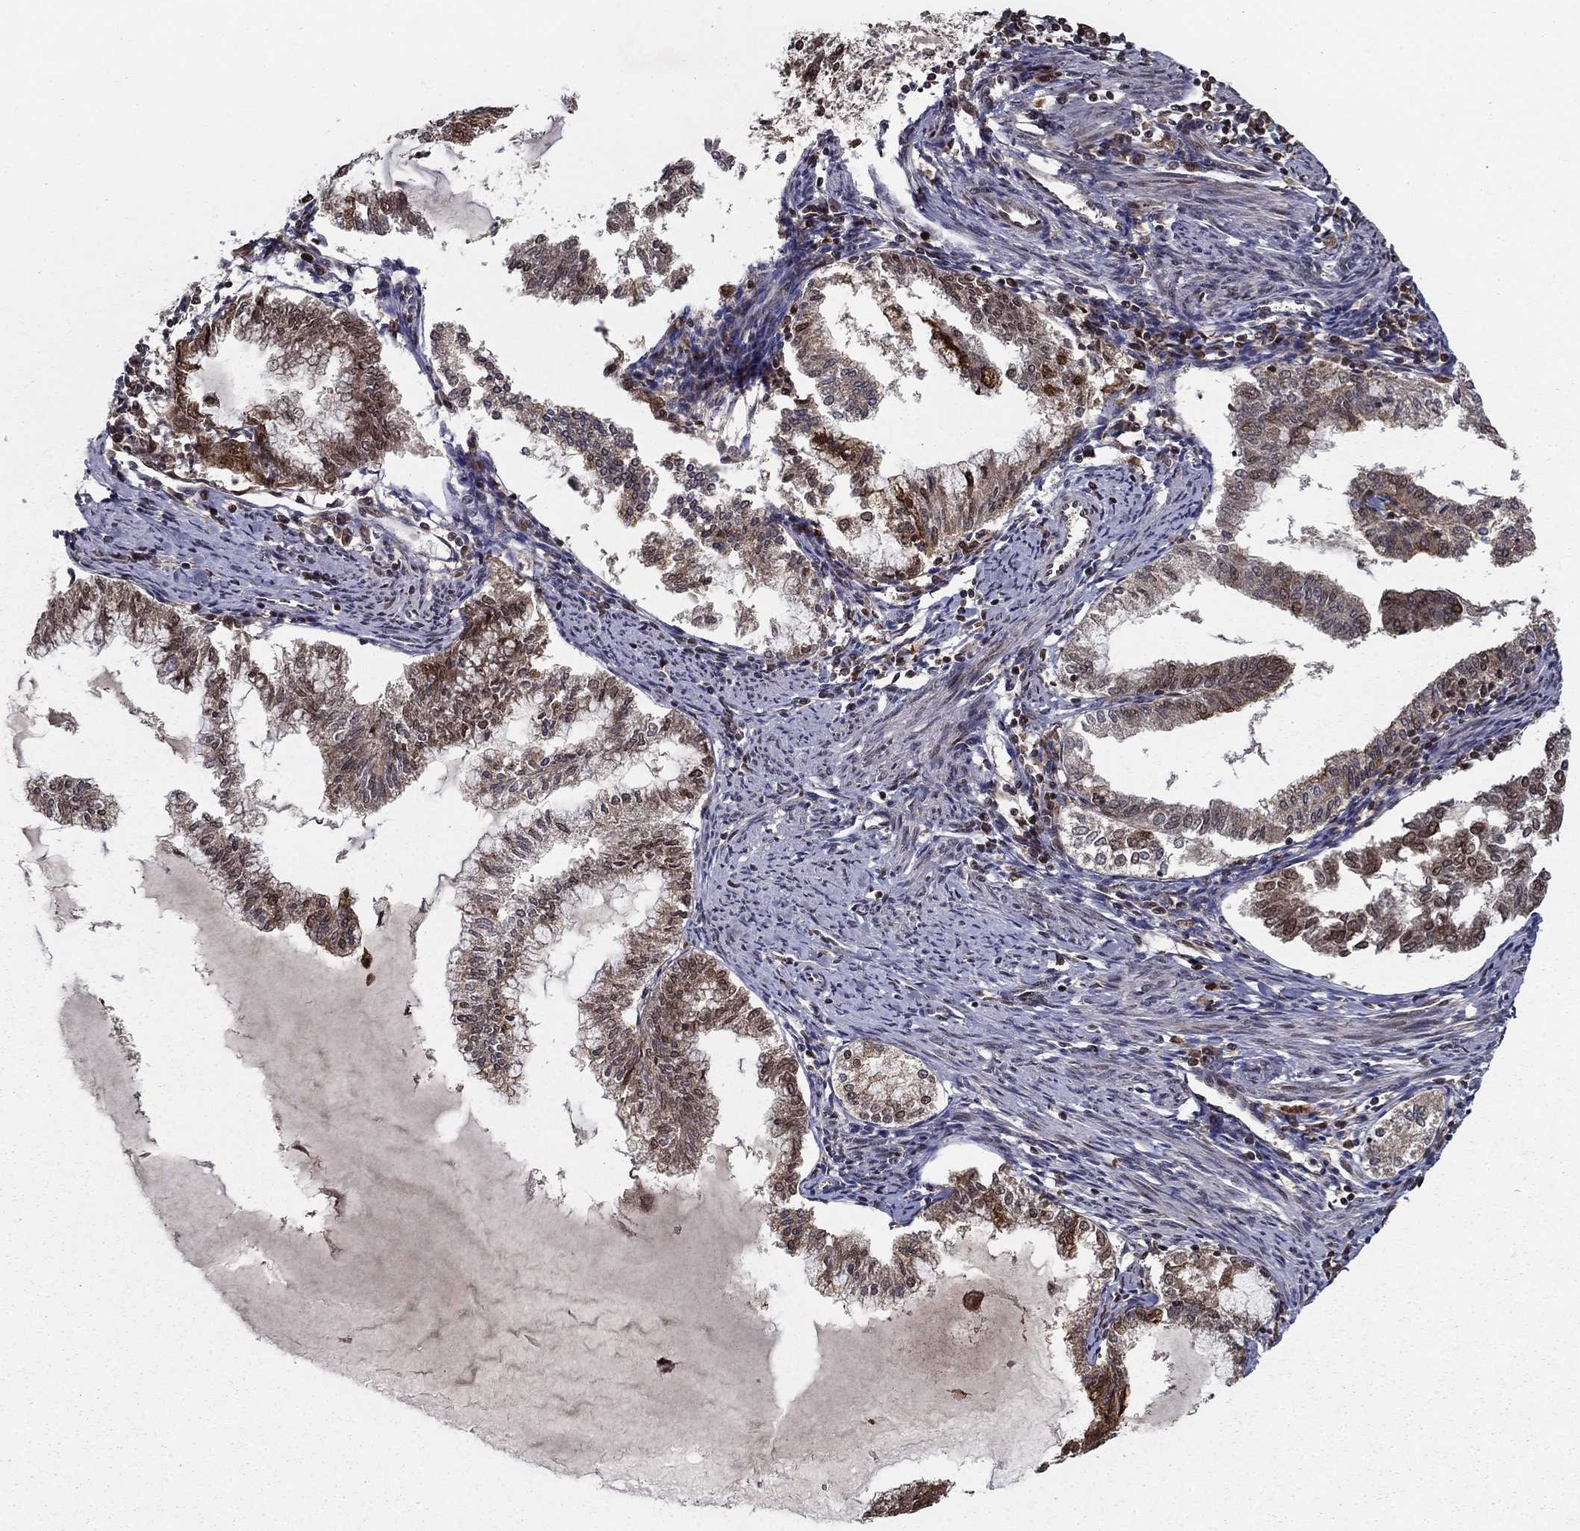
{"staining": {"intensity": "moderate", "quantity": "25%-75%", "location": "cytoplasmic/membranous"}, "tissue": "endometrial cancer", "cell_type": "Tumor cells", "image_type": "cancer", "snomed": [{"axis": "morphology", "description": "Adenocarcinoma, NOS"}, {"axis": "topography", "description": "Endometrium"}], "caption": "Immunohistochemistry histopathology image of neoplastic tissue: endometrial cancer (adenocarcinoma) stained using IHC reveals medium levels of moderate protein expression localized specifically in the cytoplasmic/membranous of tumor cells, appearing as a cytoplasmic/membranous brown color.", "gene": "CDCA7L", "patient": {"sex": "female", "age": 79}}